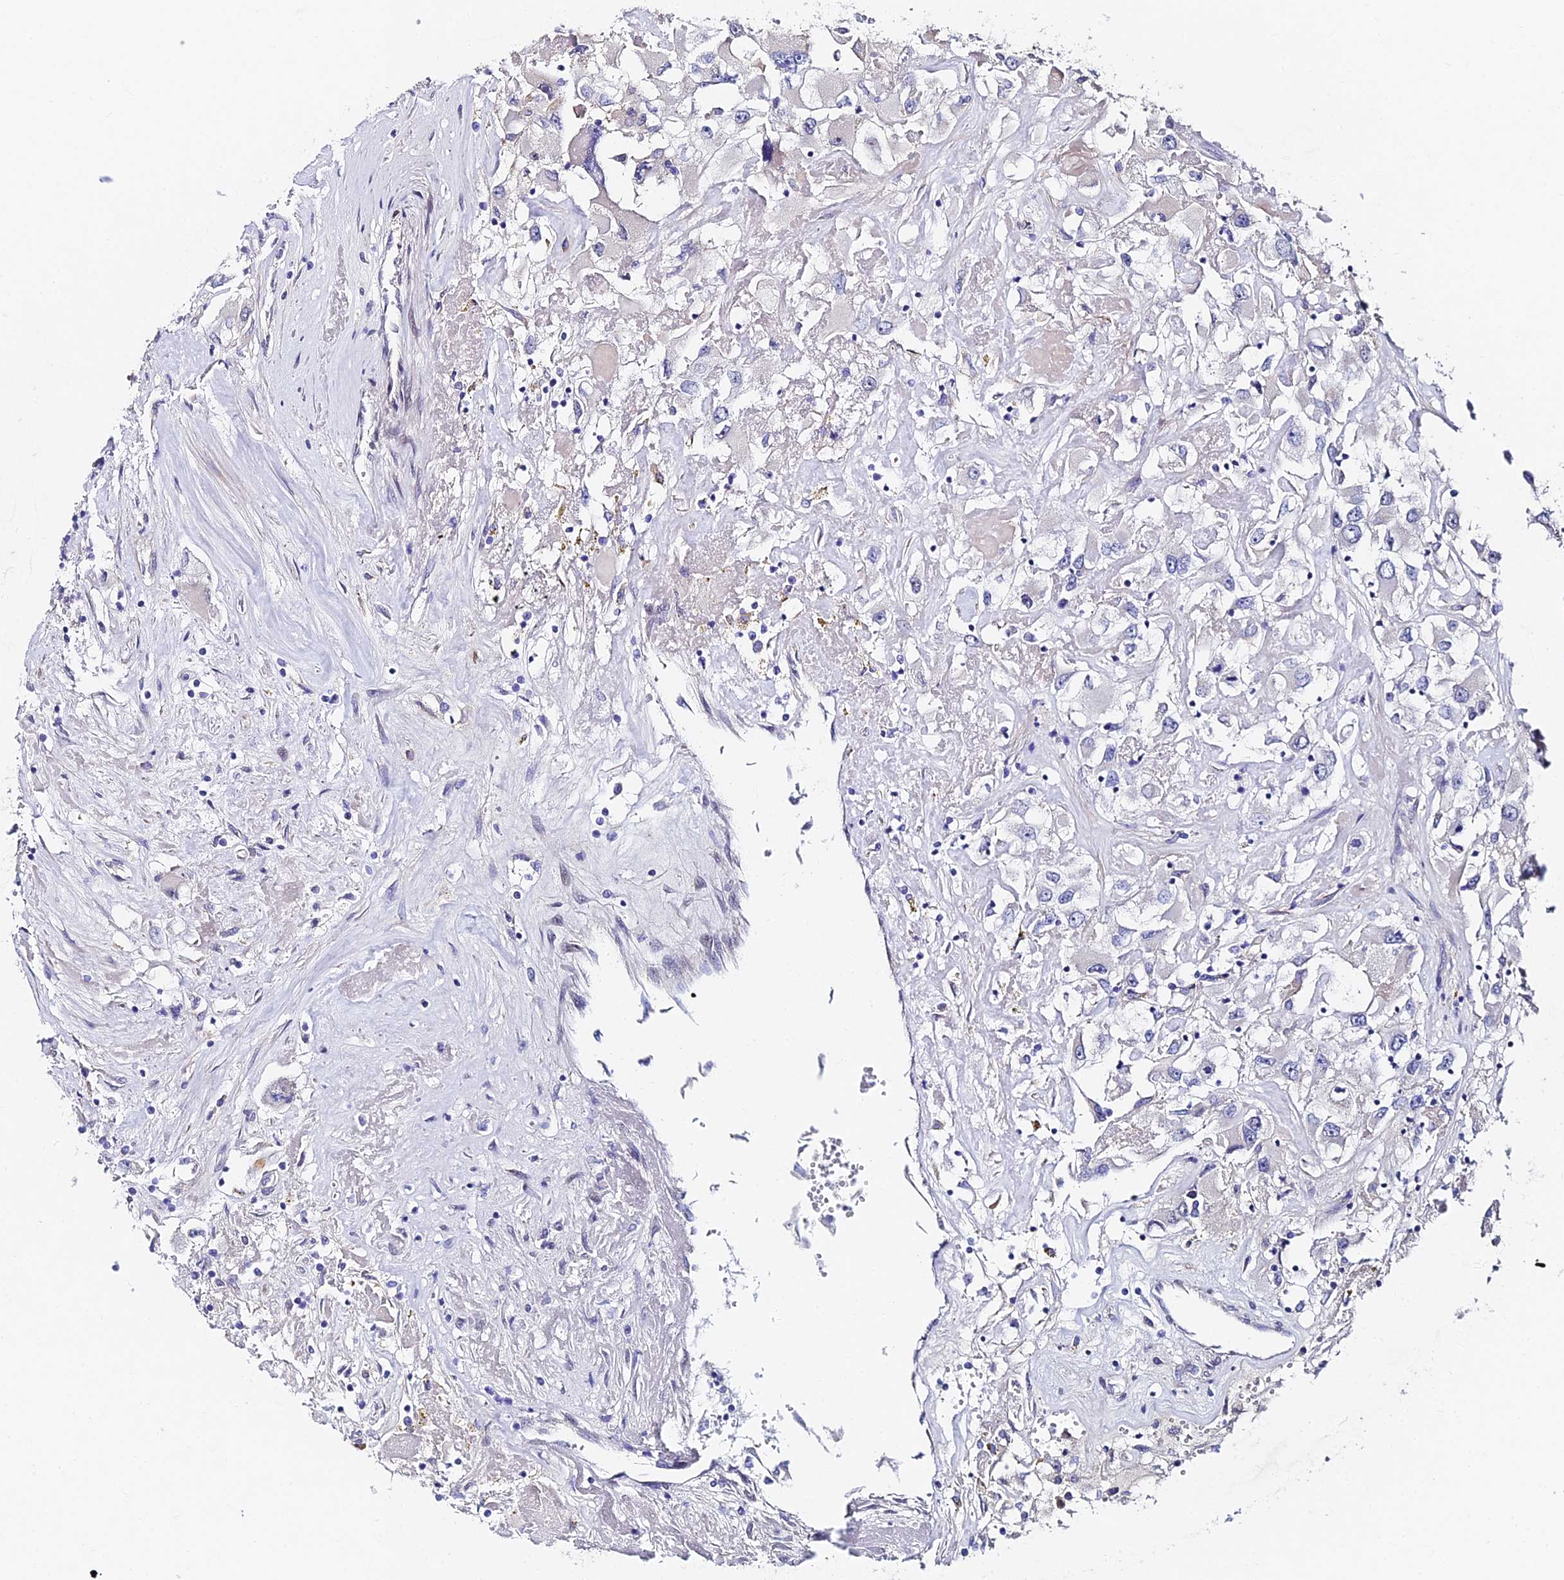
{"staining": {"intensity": "negative", "quantity": "none", "location": "none"}, "tissue": "renal cancer", "cell_type": "Tumor cells", "image_type": "cancer", "snomed": [{"axis": "morphology", "description": "Adenocarcinoma, NOS"}, {"axis": "topography", "description": "Kidney"}], "caption": "This is an immunohistochemistry (IHC) micrograph of human renal cancer. There is no expression in tumor cells.", "gene": "TRIM24", "patient": {"sex": "female", "age": 52}}